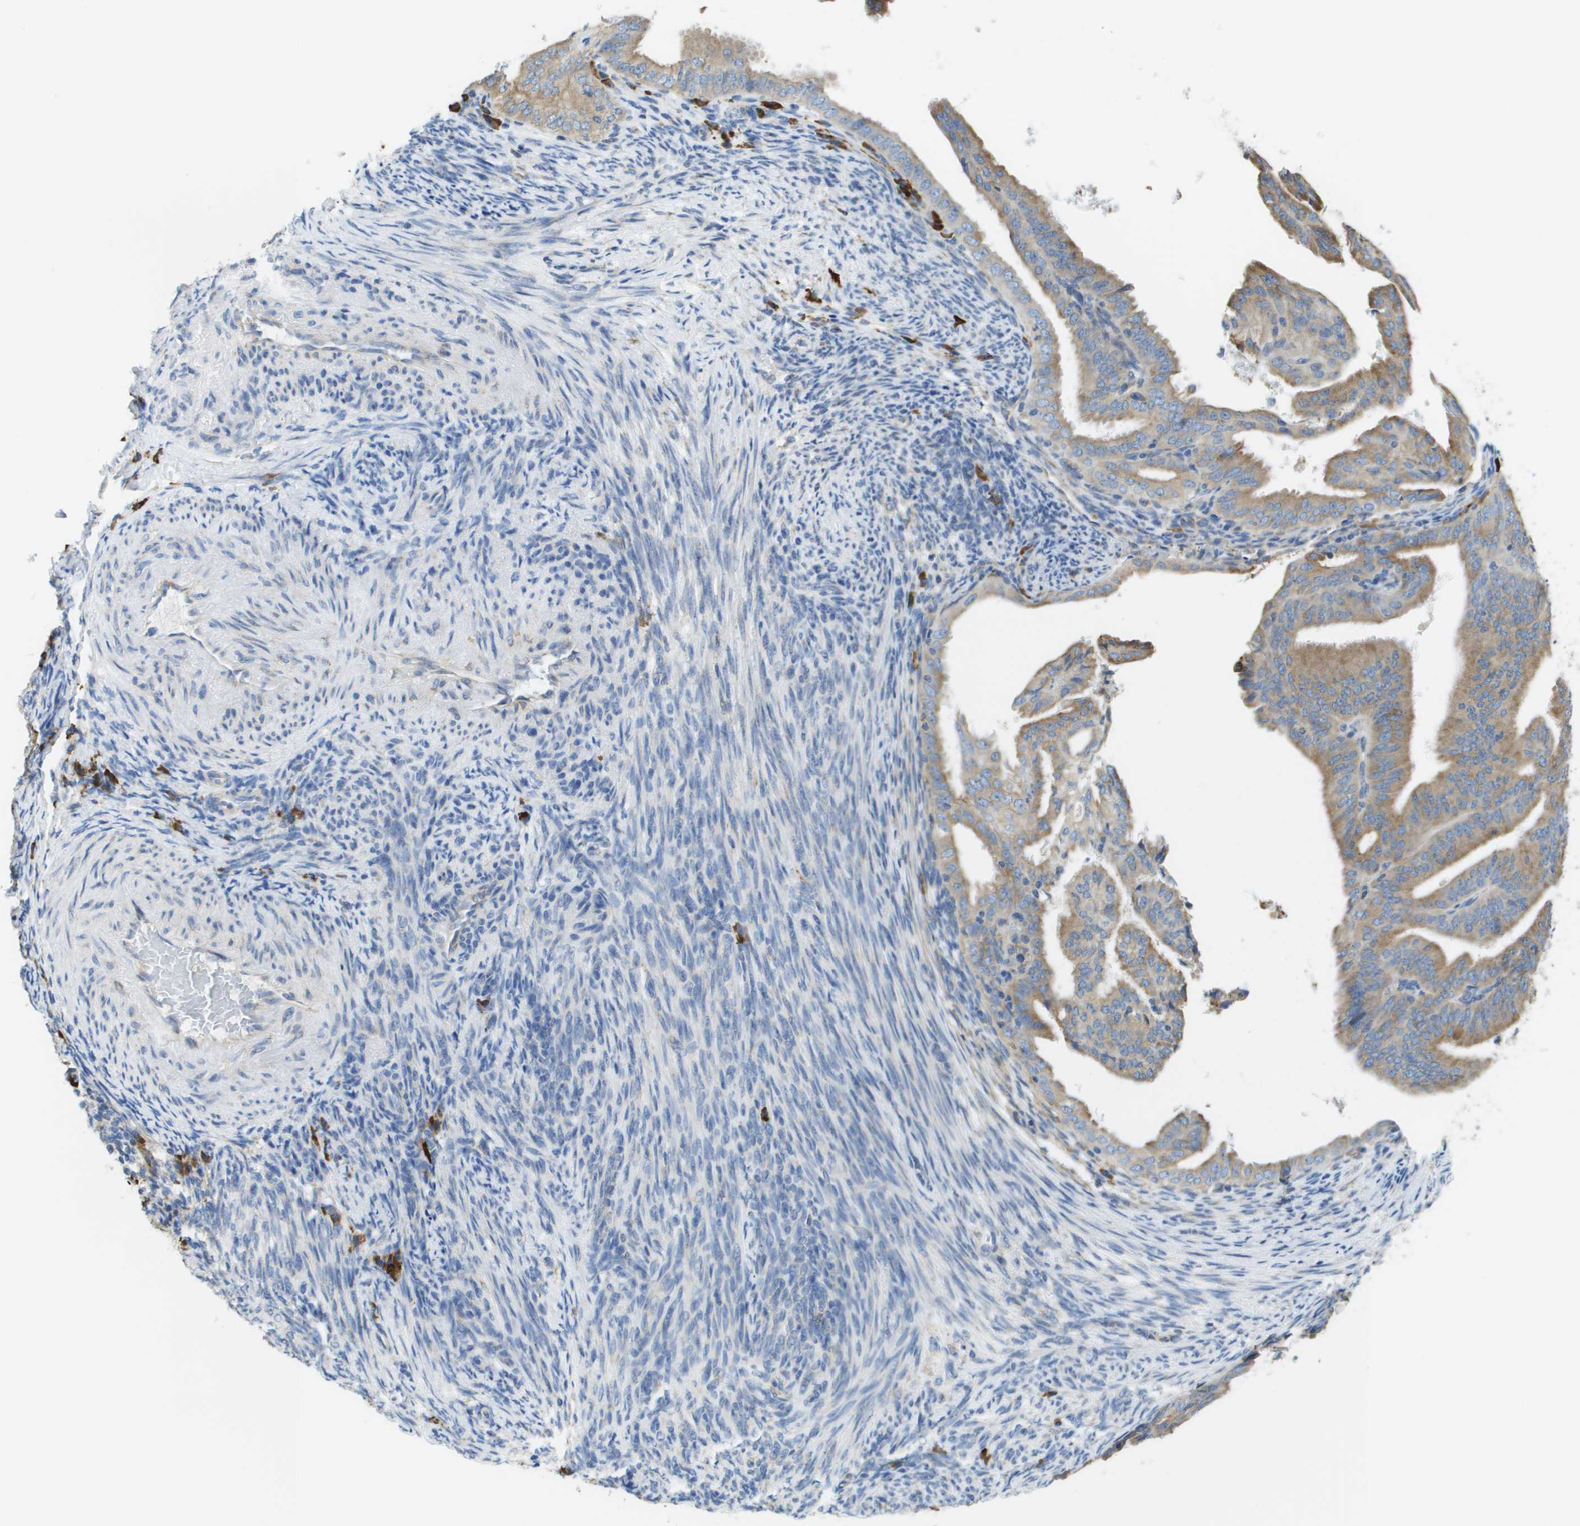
{"staining": {"intensity": "weak", "quantity": ">75%", "location": "cytoplasmic/membranous"}, "tissue": "endometrial cancer", "cell_type": "Tumor cells", "image_type": "cancer", "snomed": [{"axis": "morphology", "description": "Adenocarcinoma, NOS"}, {"axis": "topography", "description": "Endometrium"}], "caption": "Human adenocarcinoma (endometrial) stained with a brown dye exhibits weak cytoplasmic/membranous positive expression in about >75% of tumor cells.", "gene": "SDR42E1", "patient": {"sex": "female", "age": 58}}